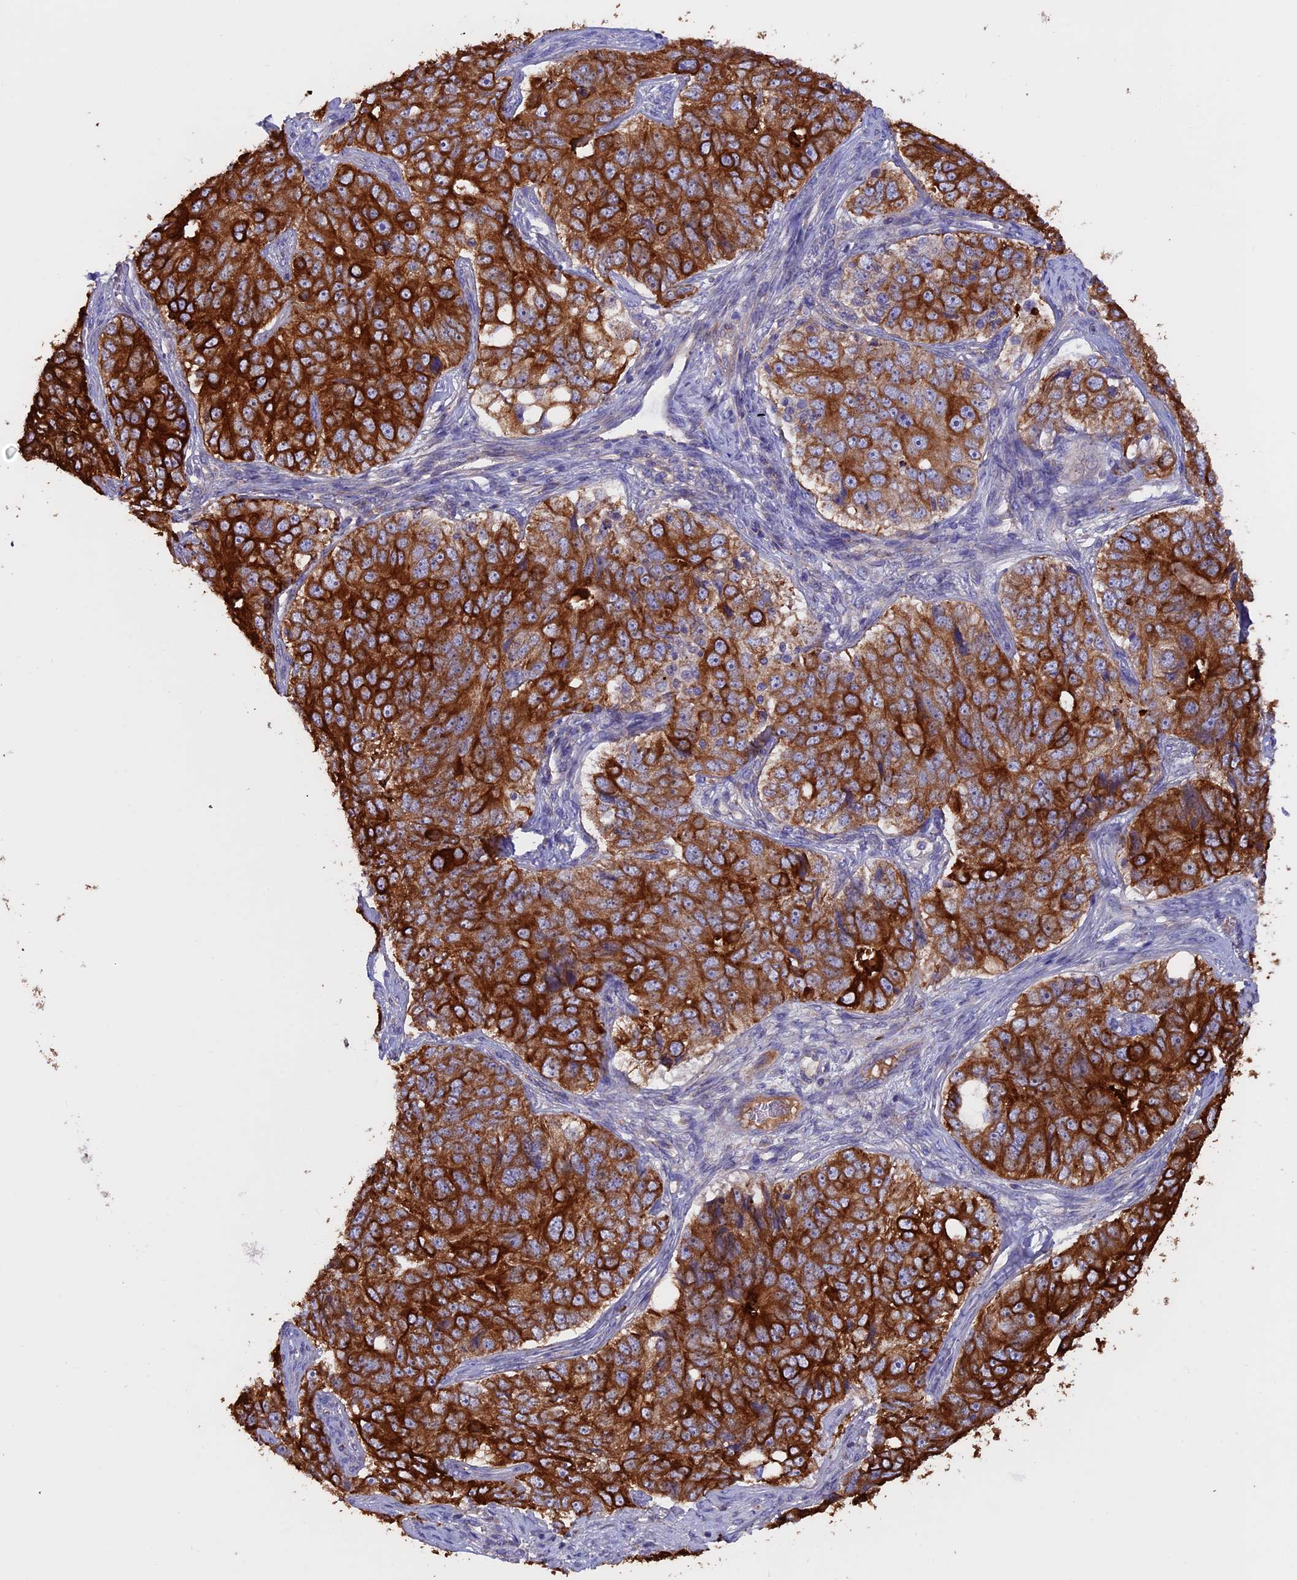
{"staining": {"intensity": "strong", "quantity": ">75%", "location": "cytoplasmic/membranous"}, "tissue": "ovarian cancer", "cell_type": "Tumor cells", "image_type": "cancer", "snomed": [{"axis": "morphology", "description": "Carcinoma, endometroid"}, {"axis": "topography", "description": "Ovary"}], "caption": "Immunohistochemistry (IHC) staining of endometroid carcinoma (ovarian), which exhibits high levels of strong cytoplasmic/membranous expression in about >75% of tumor cells indicating strong cytoplasmic/membranous protein expression. The staining was performed using DAB (3,3'-diaminobenzidine) (brown) for protein detection and nuclei were counterstained in hematoxylin (blue).", "gene": "PTPN9", "patient": {"sex": "female", "age": 51}}